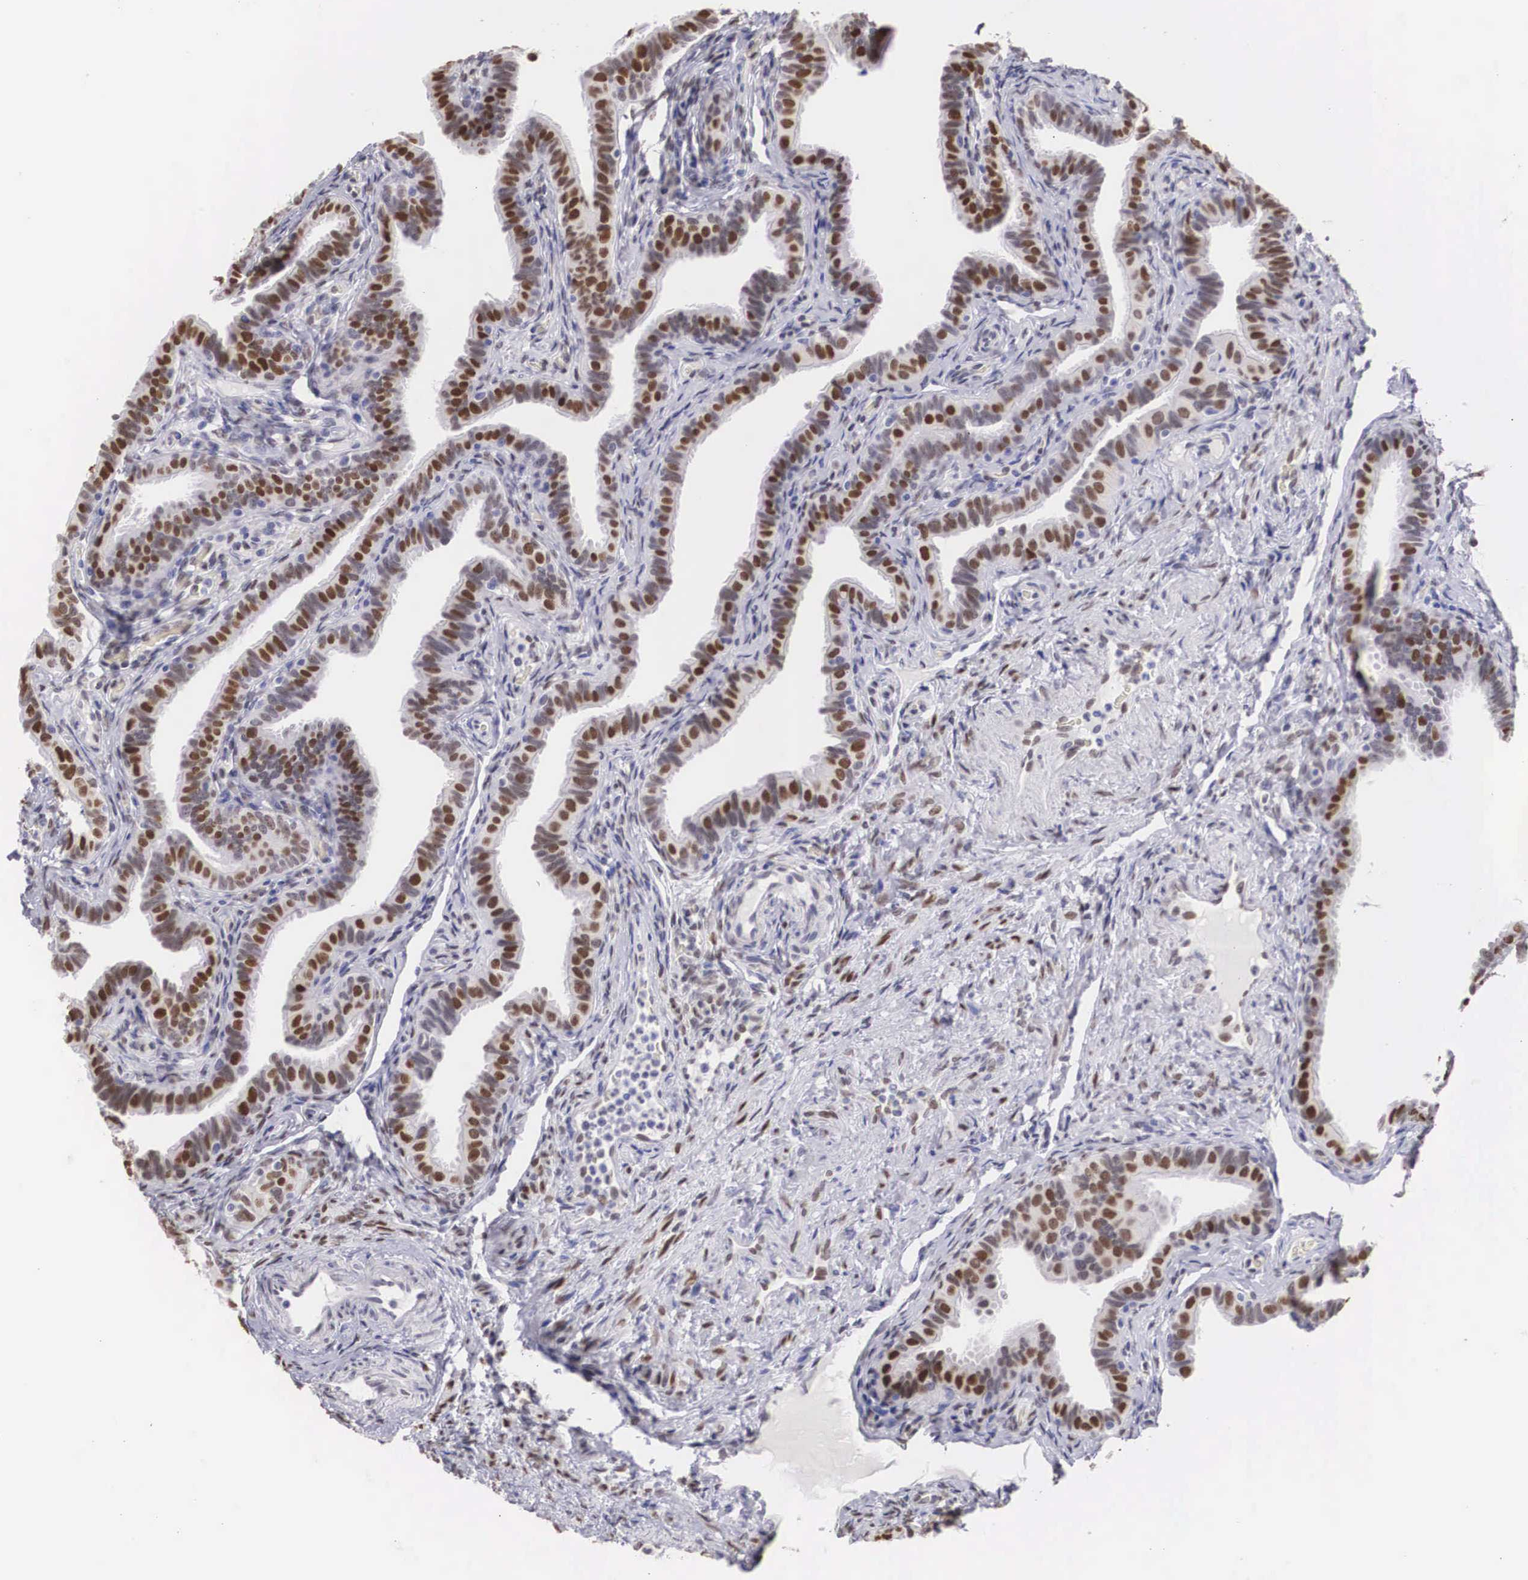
{"staining": {"intensity": "strong", "quantity": ">75%", "location": "nuclear"}, "tissue": "fallopian tube", "cell_type": "Glandular cells", "image_type": "normal", "snomed": [{"axis": "morphology", "description": "Normal tissue, NOS"}, {"axis": "topography", "description": "Fallopian tube"}], "caption": "Immunohistochemical staining of normal human fallopian tube reveals high levels of strong nuclear positivity in approximately >75% of glandular cells.", "gene": "HMGN5", "patient": {"sex": "female", "age": 38}}